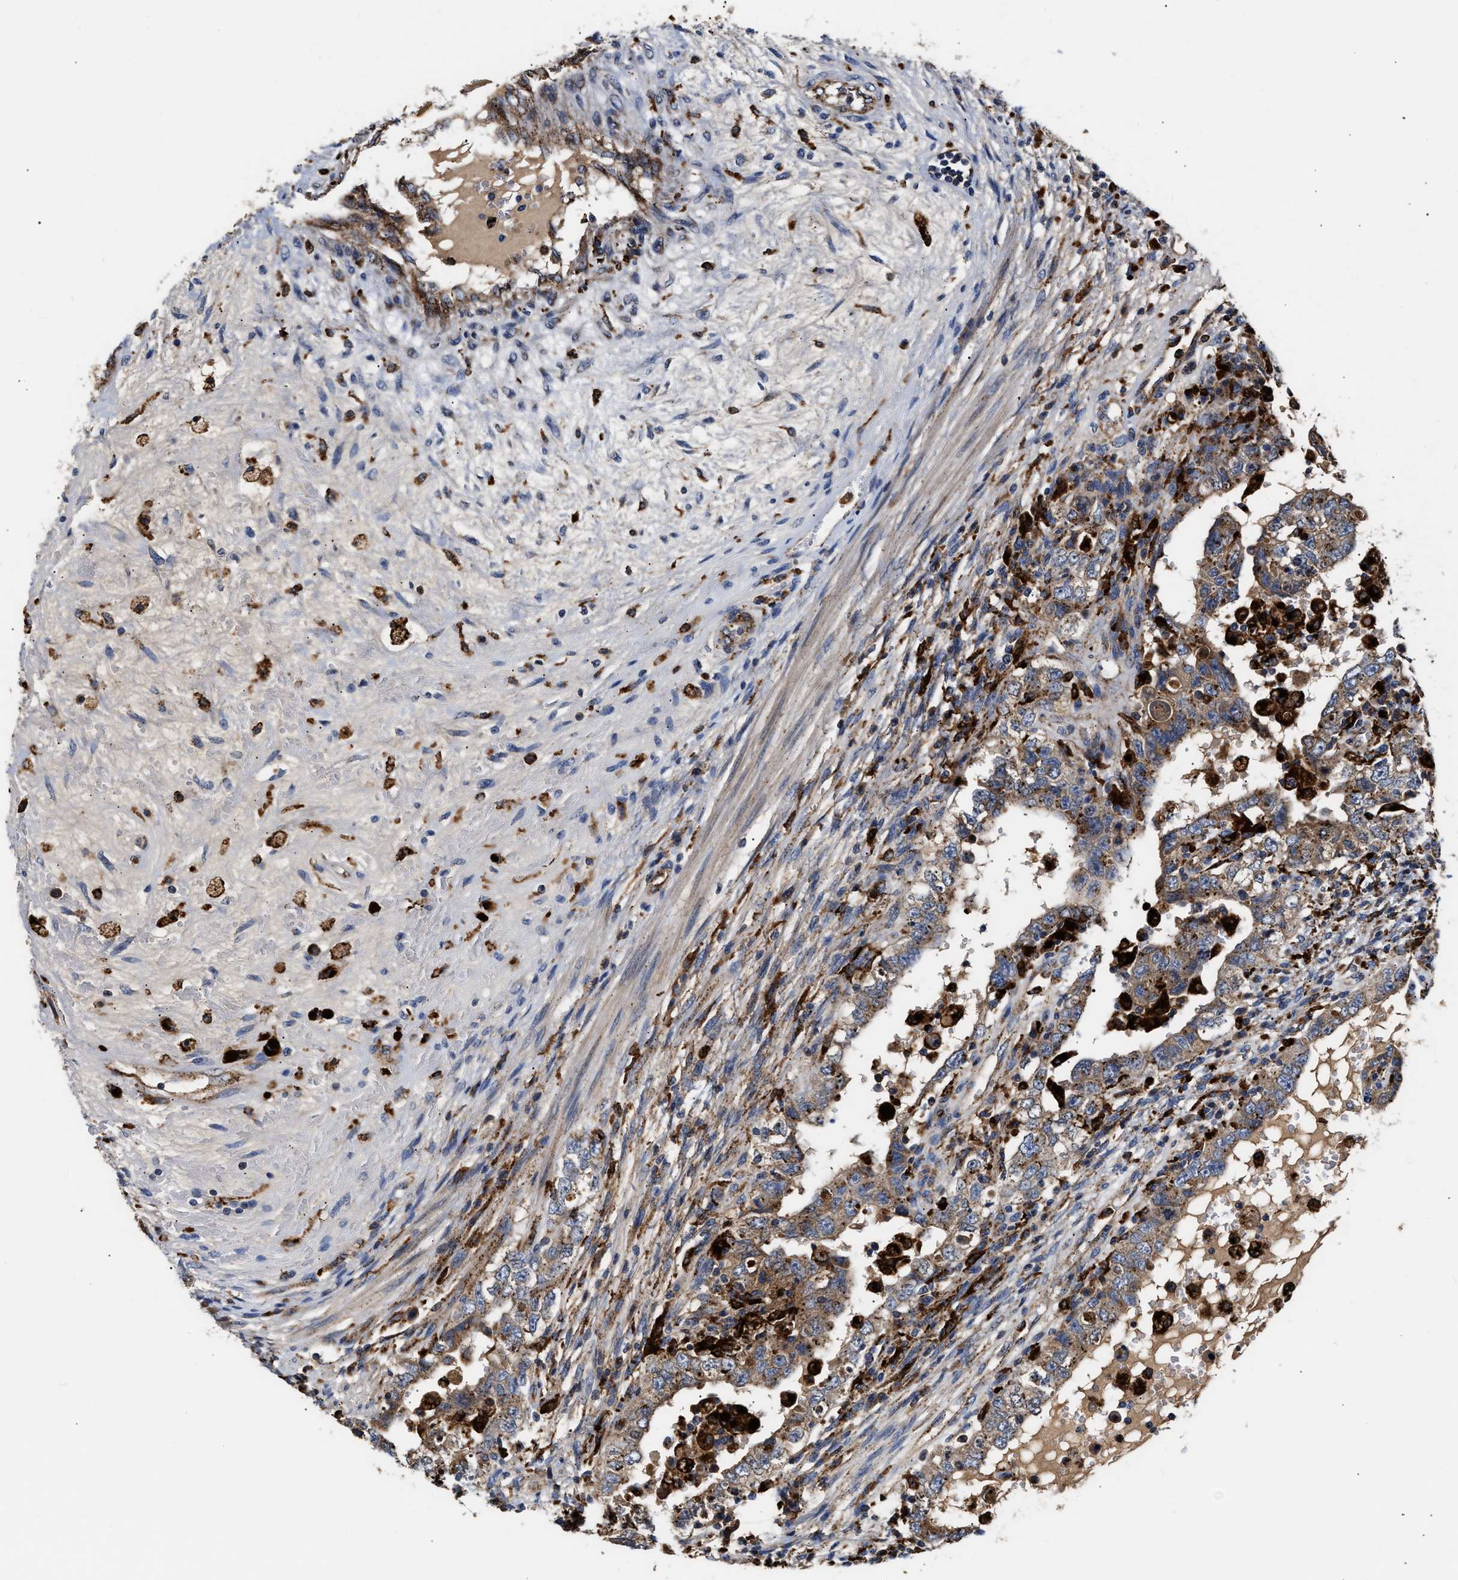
{"staining": {"intensity": "moderate", "quantity": ">75%", "location": "cytoplasmic/membranous"}, "tissue": "testis cancer", "cell_type": "Tumor cells", "image_type": "cancer", "snomed": [{"axis": "morphology", "description": "Carcinoma, Embryonal, NOS"}, {"axis": "topography", "description": "Testis"}], "caption": "Protein analysis of embryonal carcinoma (testis) tissue exhibits moderate cytoplasmic/membranous expression in about >75% of tumor cells. (DAB IHC, brown staining for protein, blue staining for nuclei).", "gene": "CCDC146", "patient": {"sex": "male", "age": 26}}